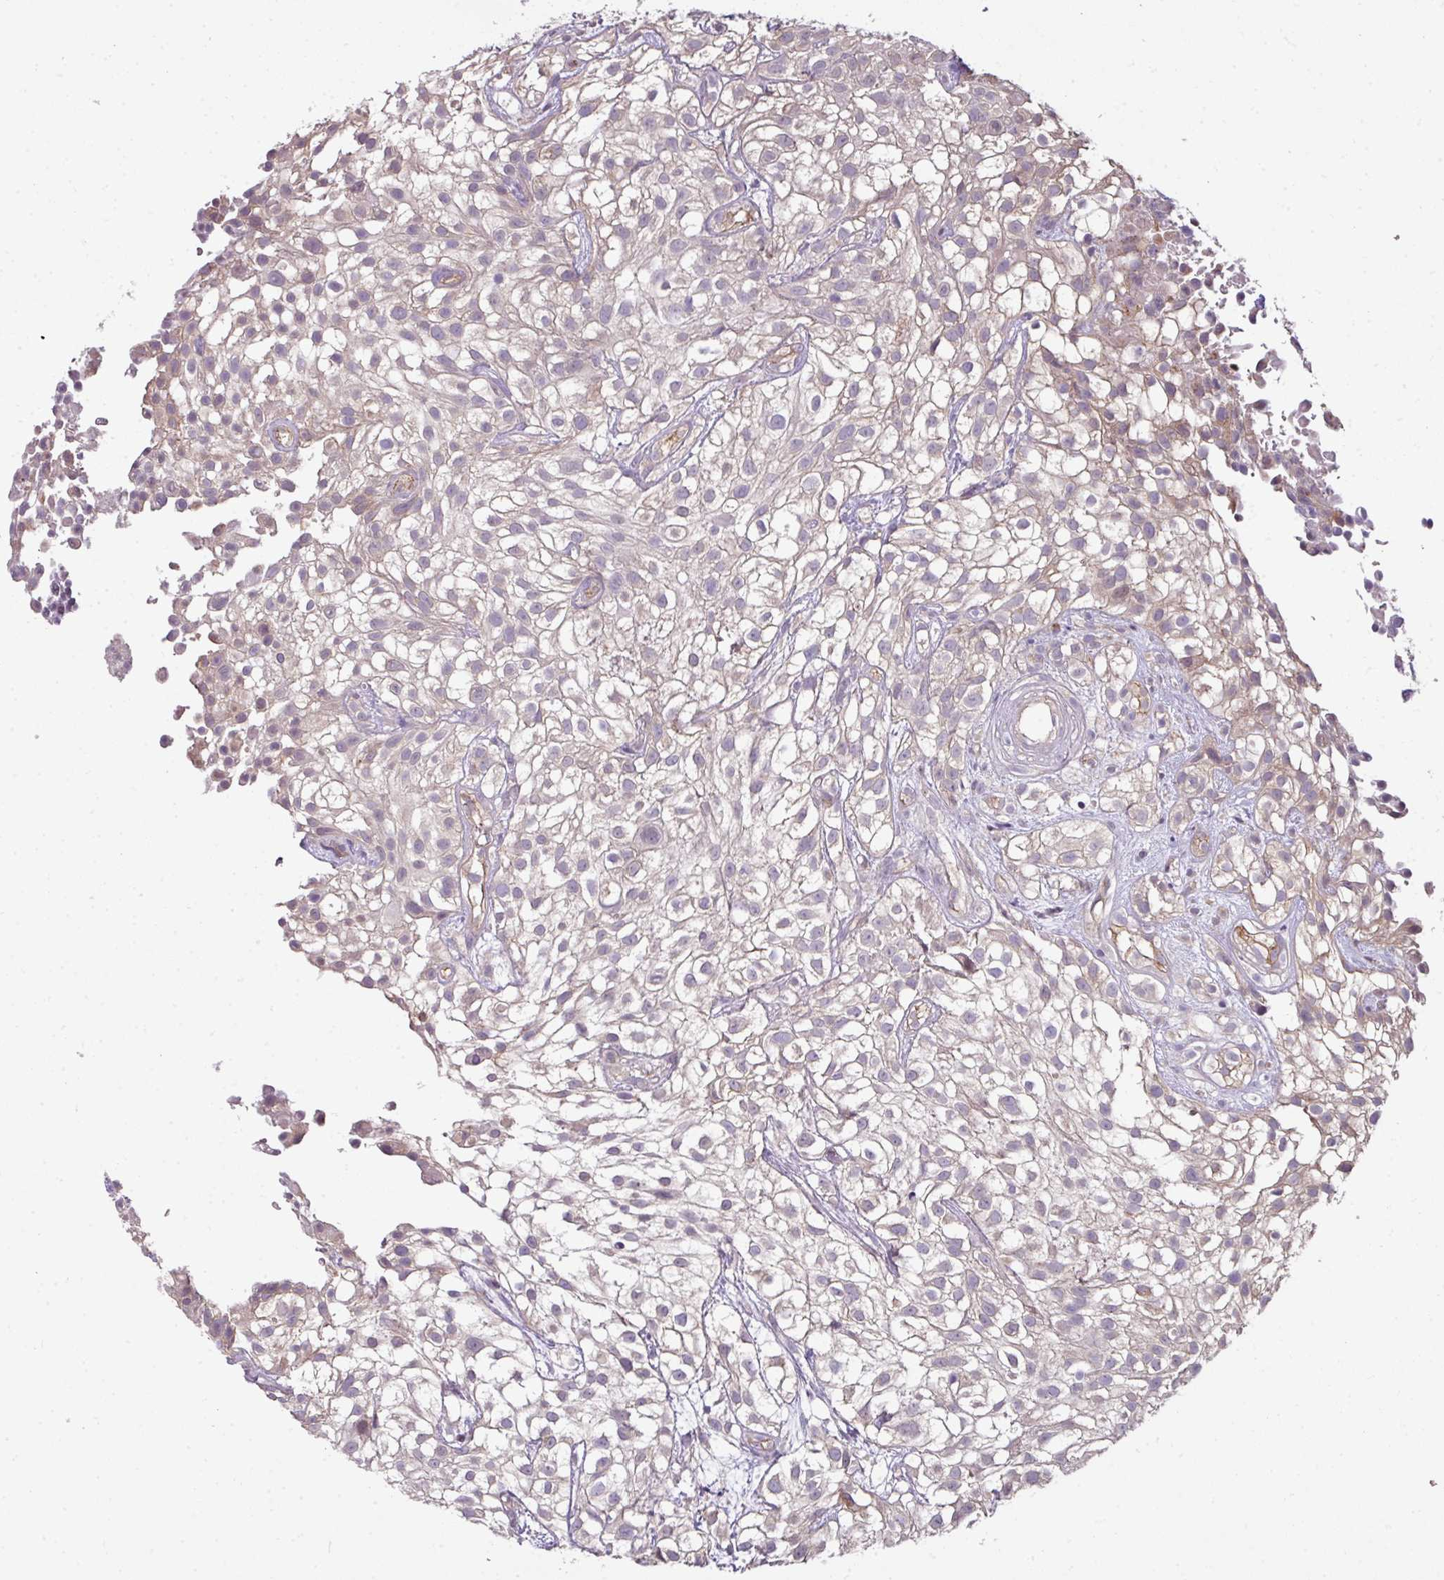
{"staining": {"intensity": "weak", "quantity": "<25%", "location": "cytoplasmic/membranous"}, "tissue": "urothelial cancer", "cell_type": "Tumor cells", "image_type": "cancer", "snomed": [{"axis": "morphology", "description": "Urothelial carcinoma, High grade"}, {"axis": "topography", "description": "Urinary bladder"}], "caption": "Urothelial cancer was stained to show a protein in brown. There is no significant positivity in tumor cells.", "gene": "C19orf33", "patient": {"sex": "male", "age": 56}}